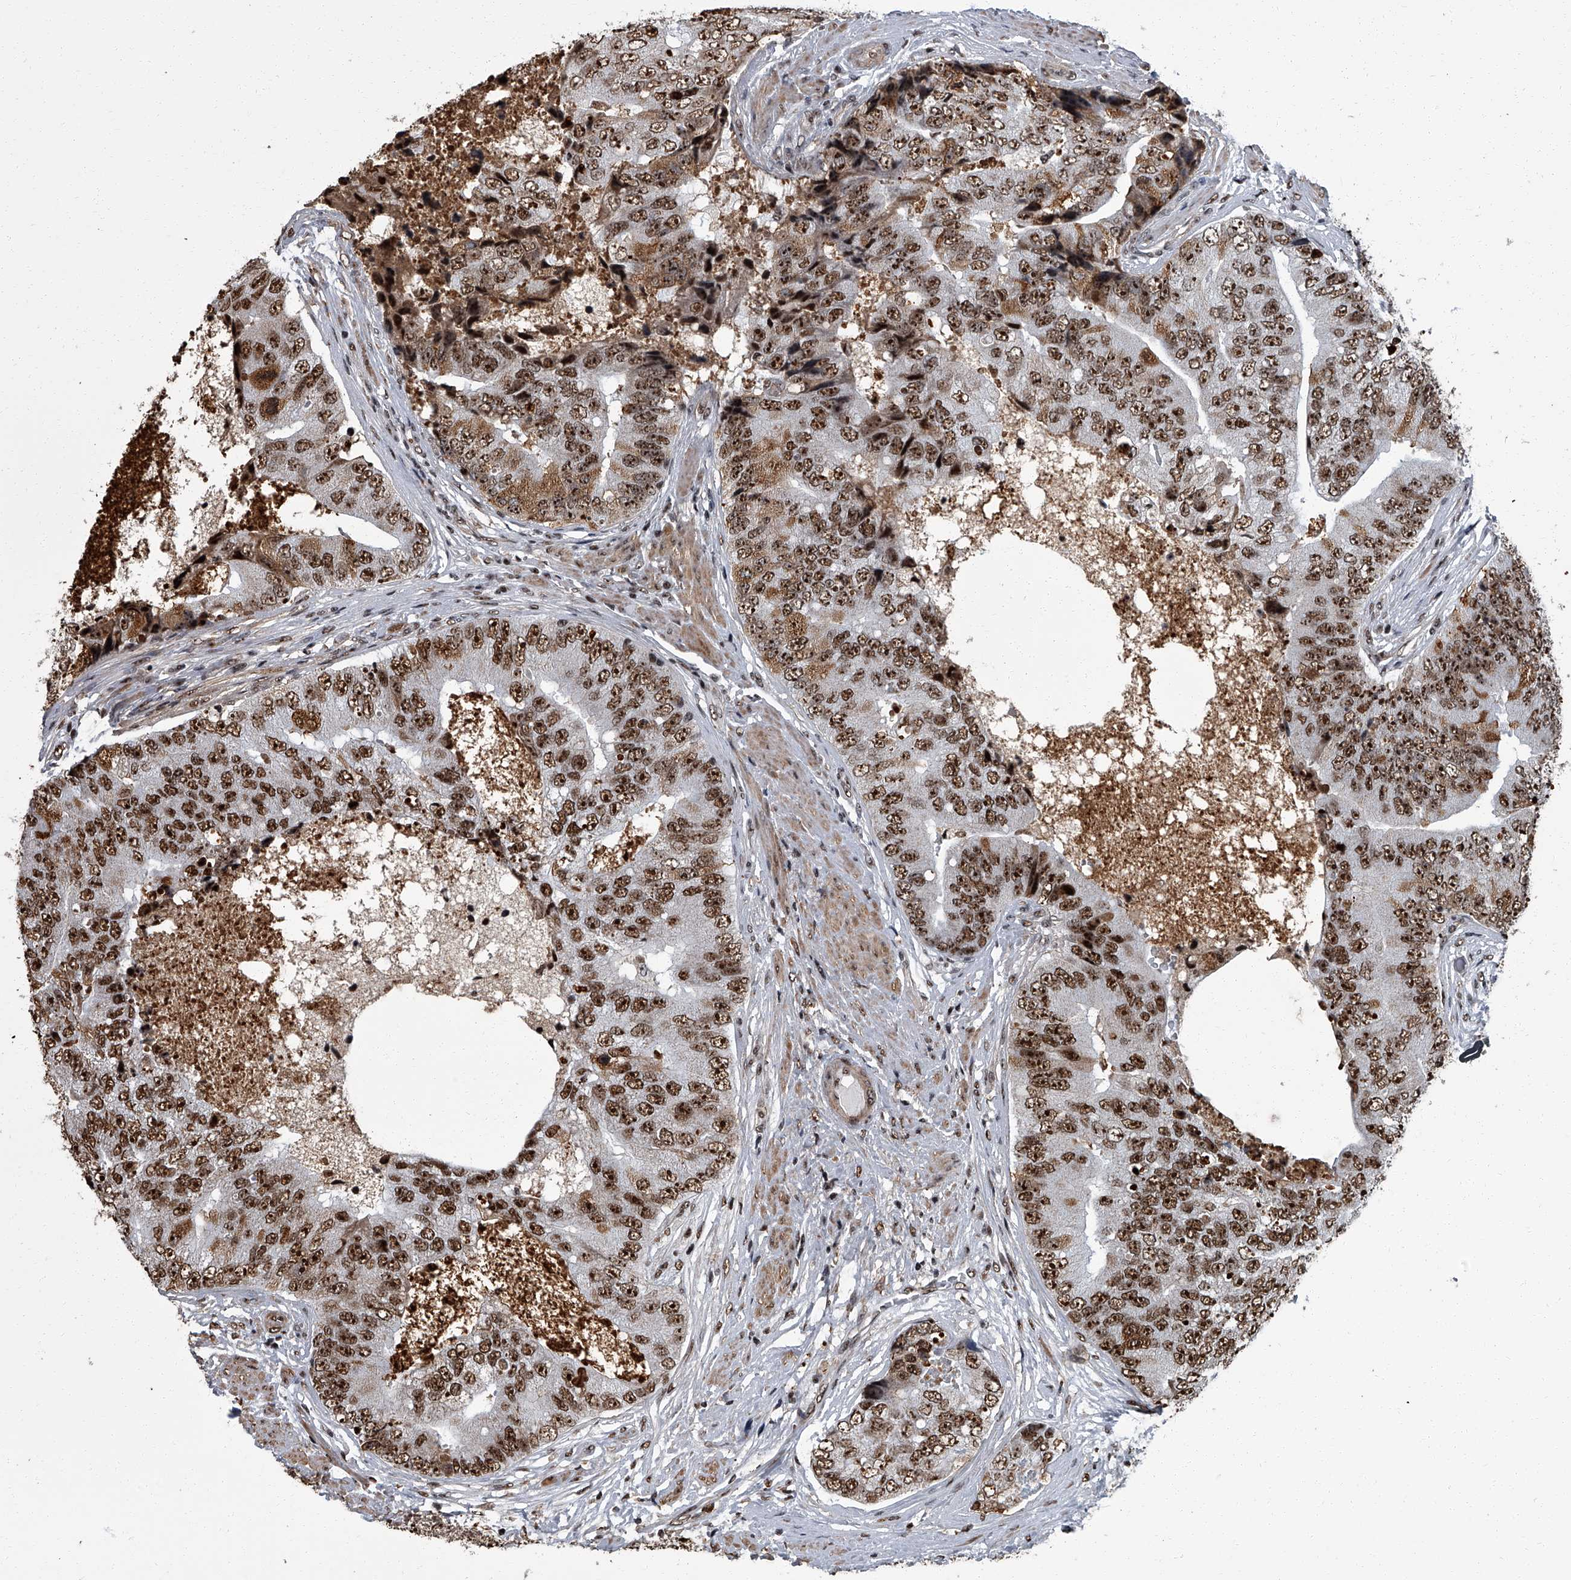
{"staining": {"intensity": "strong", "quantity": ">75%", "location": "nuclear"}, "tissue": "prostate cancer", "cell_type": "Tumor cells", "image_type": "cancer", "snomed": [{"axis": "morphology", "description": "Adenocarcinoma, High grade"}, {"axis": "topography", "description": "Prostate"}], "caption": "Protein staining of prostate cancer (high-grade adenocarcinoma) tissue demonstrates strong nuclear positivity in approximately >75% of tumor cells.", "gene": "ZNF518B", "patient": {"sex": "male", "age": 70}}